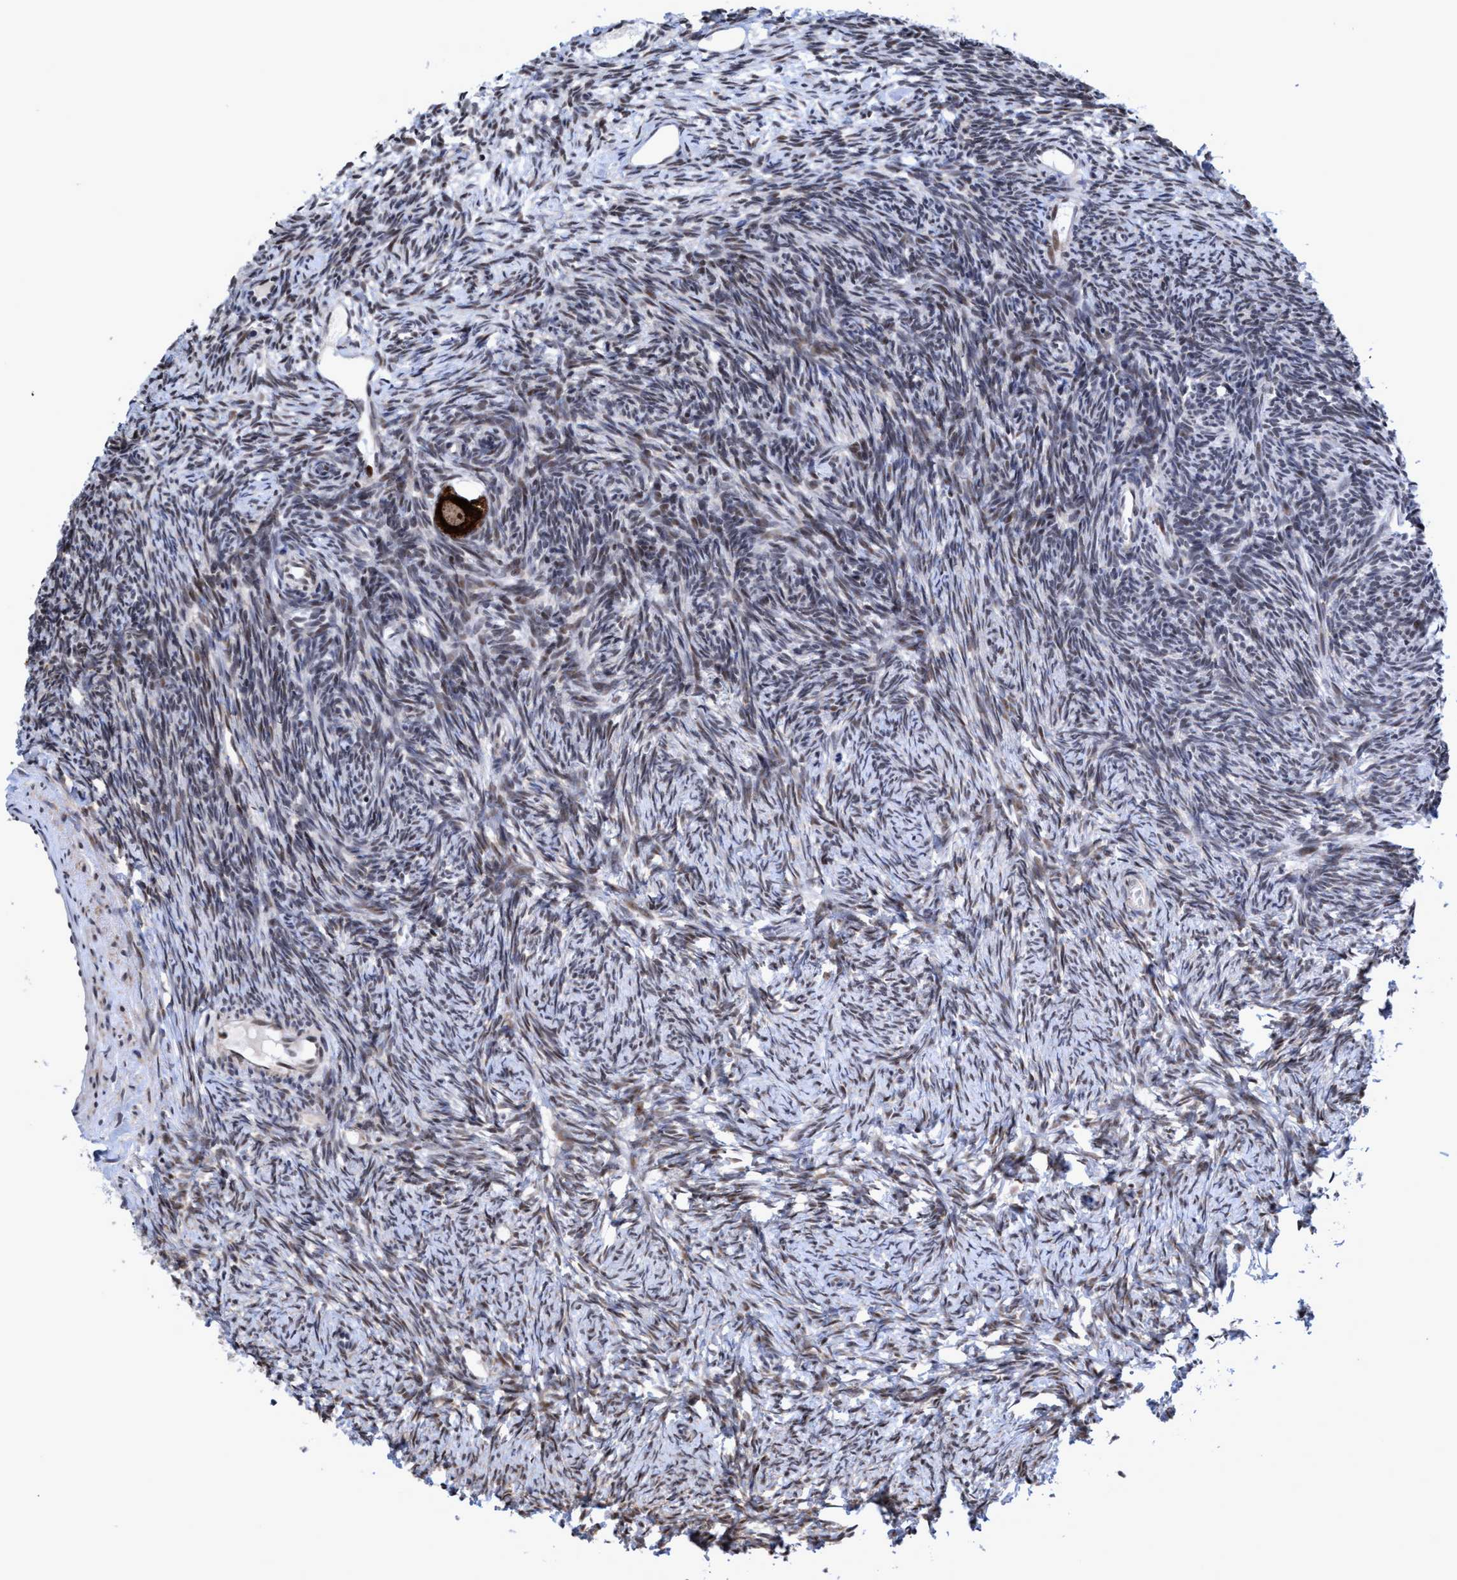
{"staining": {"intensity": "strong", "quantity": ">75%", "location": "cytoplasmic/membranous,nuclear"}, "tissue": "ovary", "cell_type": "Follicle cells", "image_type": "normal", "snomed": [{"axis": "morphology", "description": "Normal tissue, NOS"}, {"axis": "topography", "description": "Ovary"}], "caption": "The photomicrograph shows immunohistochemical staining of benign ovary. There is strong cytoplasmic/membranous,nuclear expression is appreciated in about >75% of follicle cells.", "gene": "GLT6D1", "patient": {"sex": "female", "age": 34}}